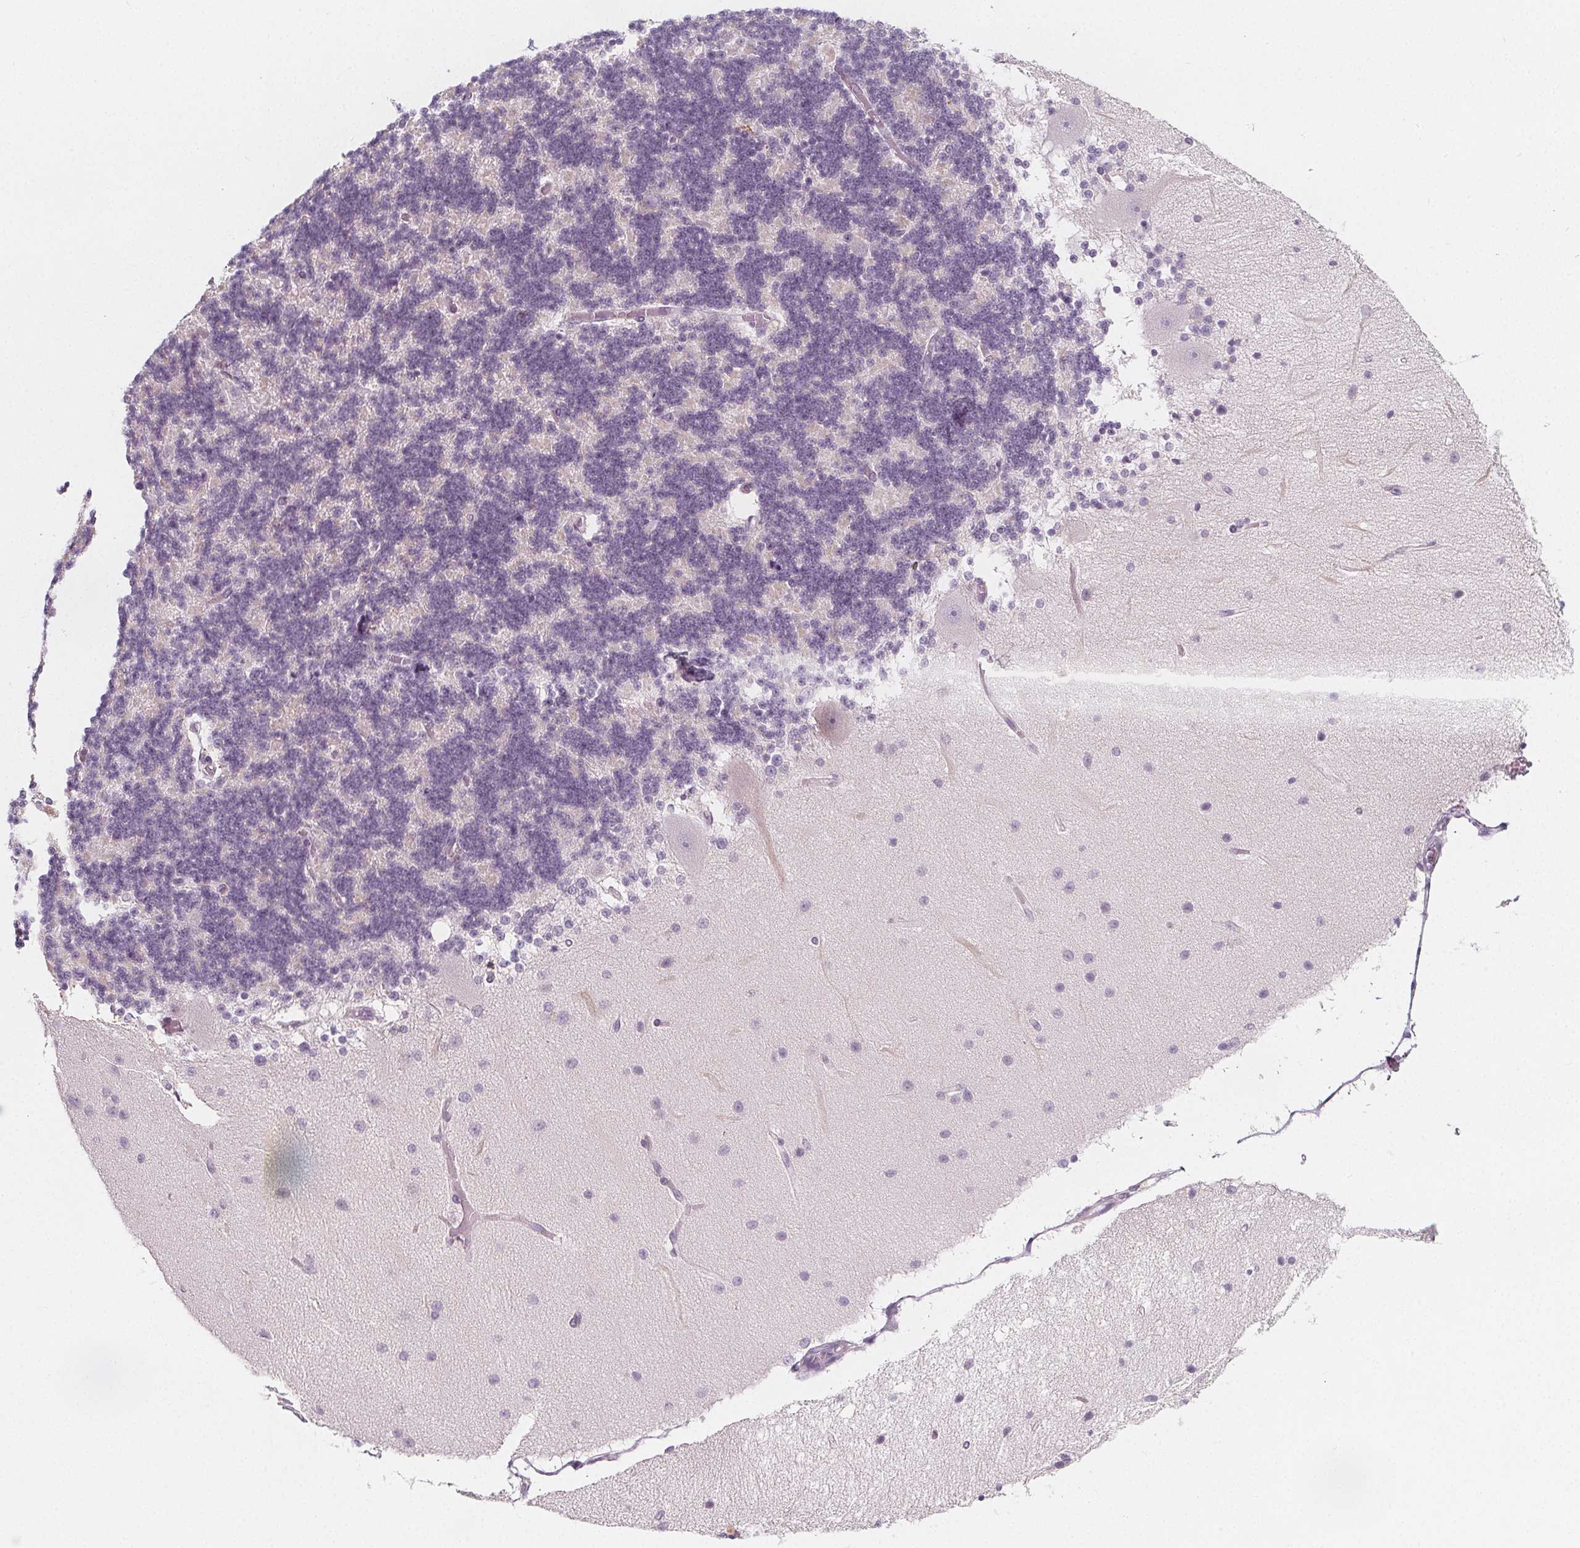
{"staining": {"intensity": "negative", "quantity": "none", "location": "none"}, "tissue": "cerebellum", "cell_type": "Cells in granular layer", "image_type": "normal", "snomed": [{"axis": "morphology", "description": "Normal tissue, NOS"}, {"axis": "topography", "description": "Cerebellum"}], "caption": "Immunohistochemistry image of unremarkable human cerebellum stained for a protein (brown), which reveals no staining in cells in granular layer.", "gene": "IL17C", "patient": {"sex": "female", "age": 54}}